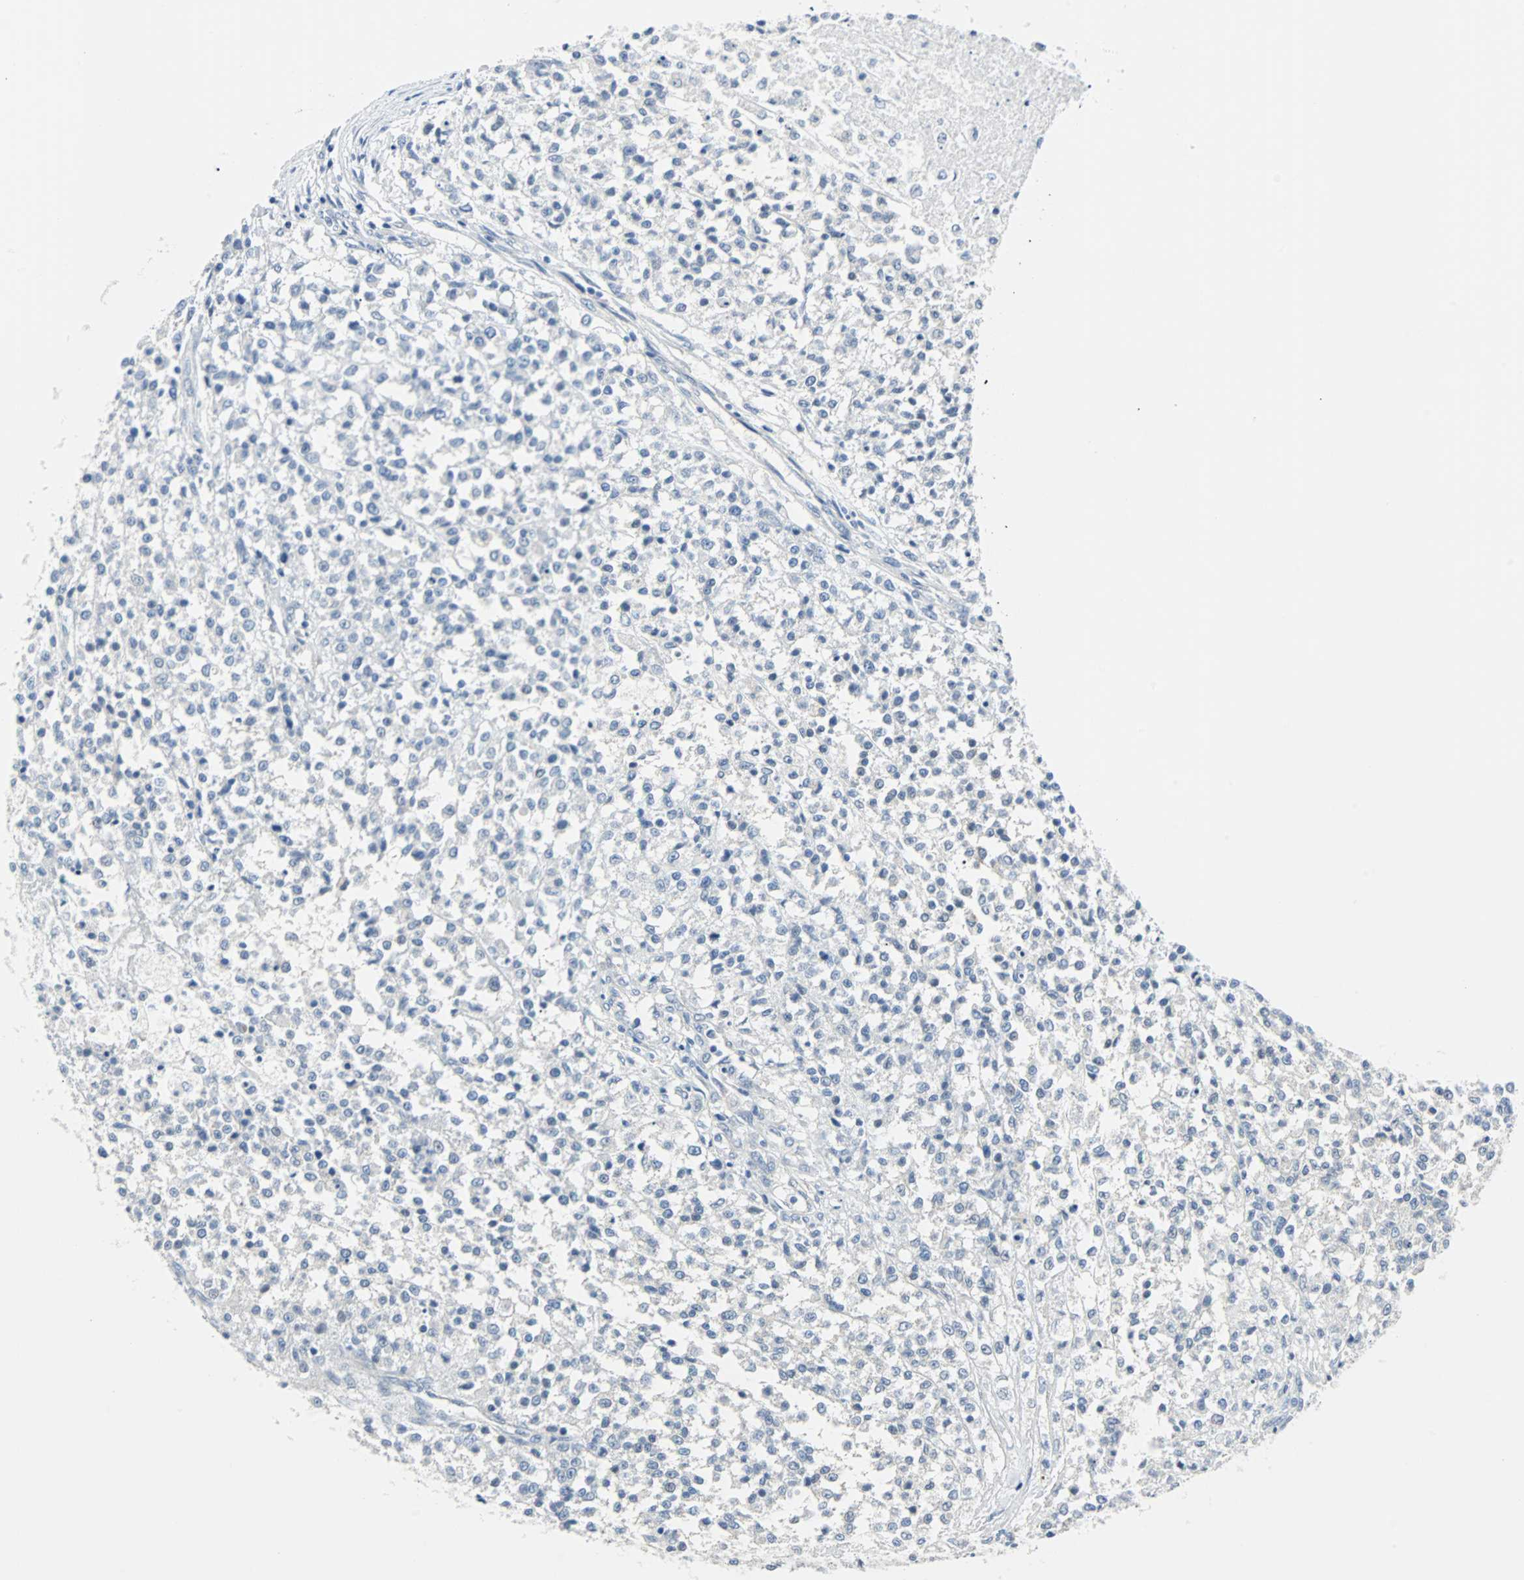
{"staining": {"intensity": "negative", "quantity": "none", "location": "none"}, "tissue": "testis cancer", "cell_type": "Tumor cells", "image_type": "cancer", "snomed": [{"axis": "morphology", "description": "Seminoma, NOS"}, {"axis": "topography", "description": "Testis"}], "caption": "Tumor cells show no significant protein positivity in testis cancer (seminoma). Brightfield microscopy of immunohistochemistry stained with DAB (brown) and hematoxylin (blue), captured at high magnification.", "gene": "RASA1", "patient": {"sex": "male", "age": 59}}